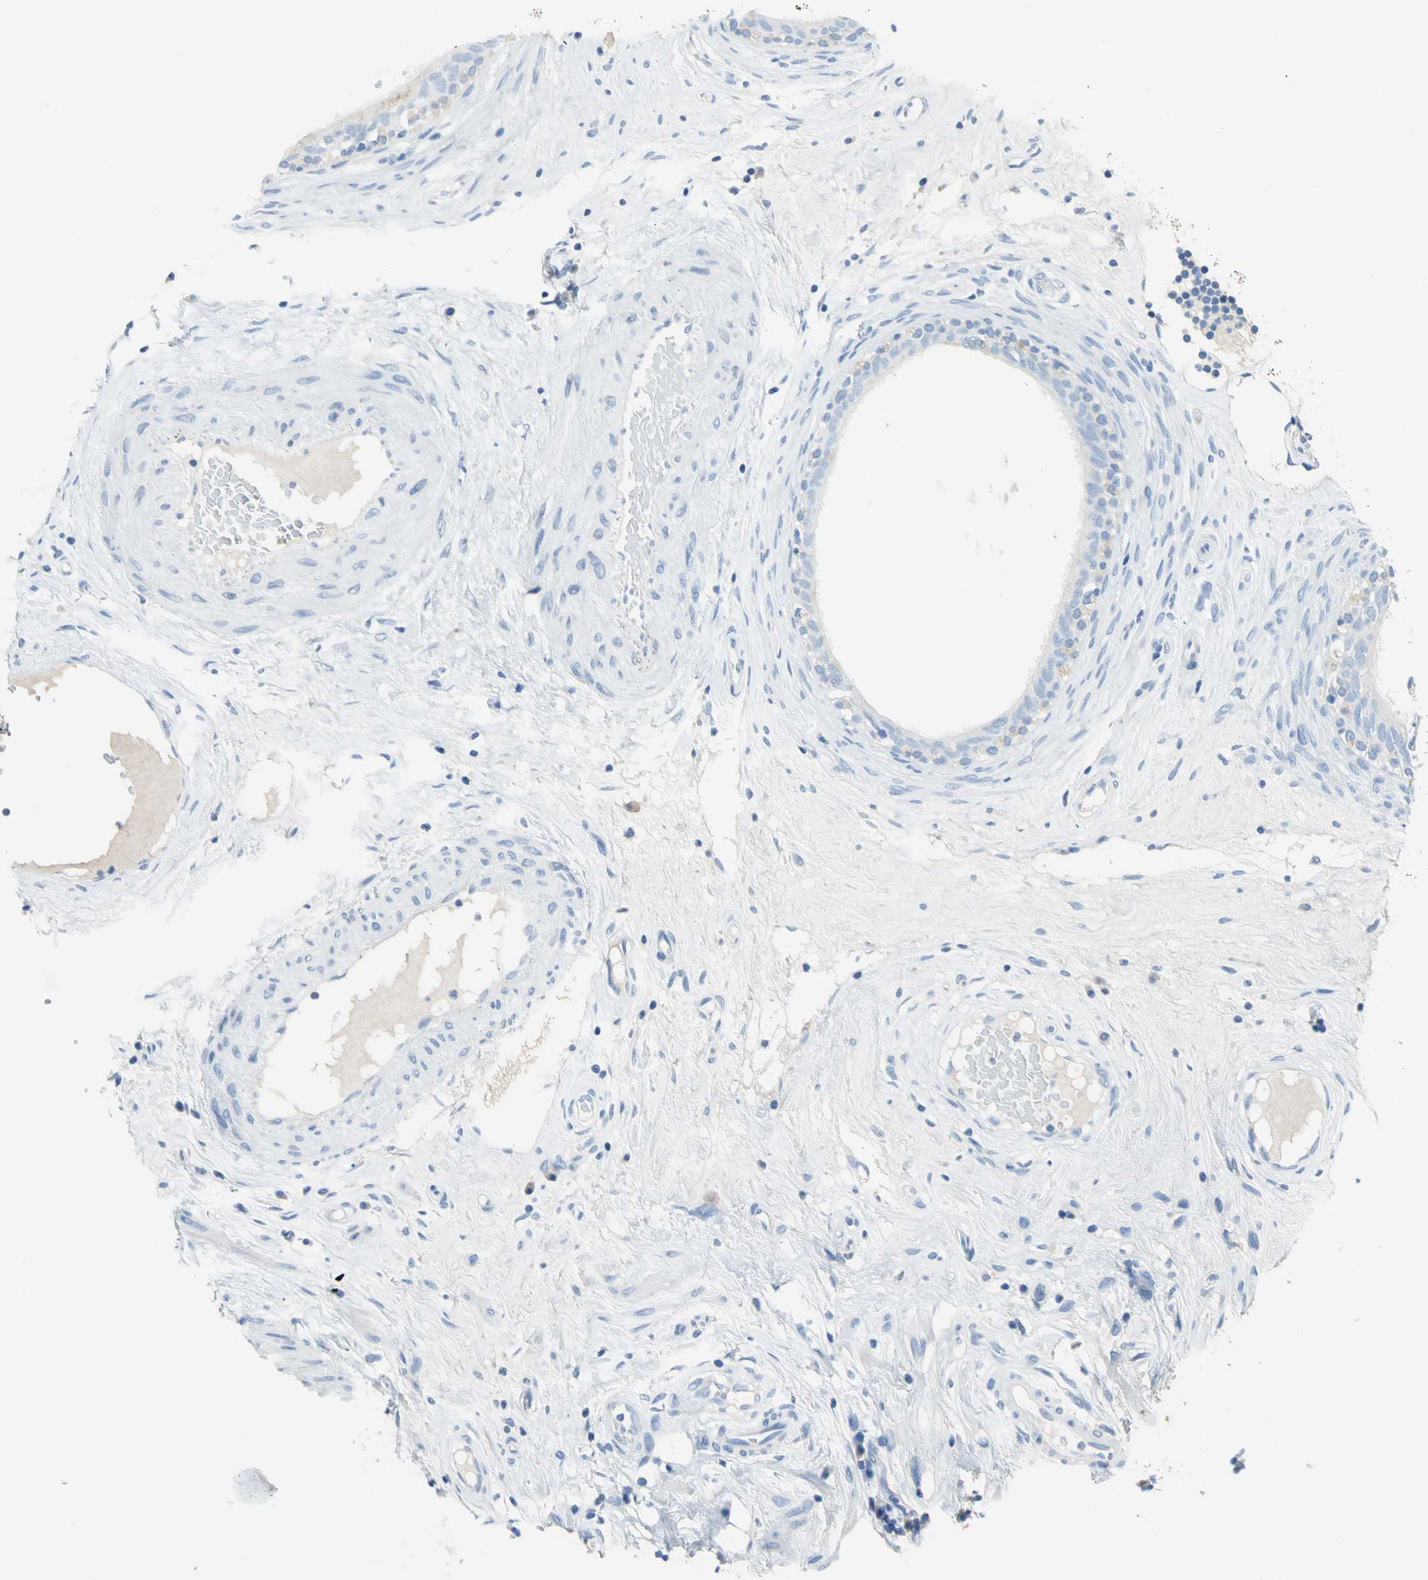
{"staining": {"intensity": "negative", "quantity": "none", "location": "none"}, "tissue": "epididymis", "cell_type": "Glandular cells", "image_type": "normal", "snomed": [{"axis": "morphology", "description": "Normal tissue, NOS"}, {"axis": "morphology", "description": "Inflammation, NOS"}, {"axis": "topography", "description": "Epididymis"}], "caption": "The immunohistochemistry (IHC) histopathology image has no significant expression in glandular cells of epididymis.", "gene": "PKLR", "patient": {"sex": "male", "age": 84}}